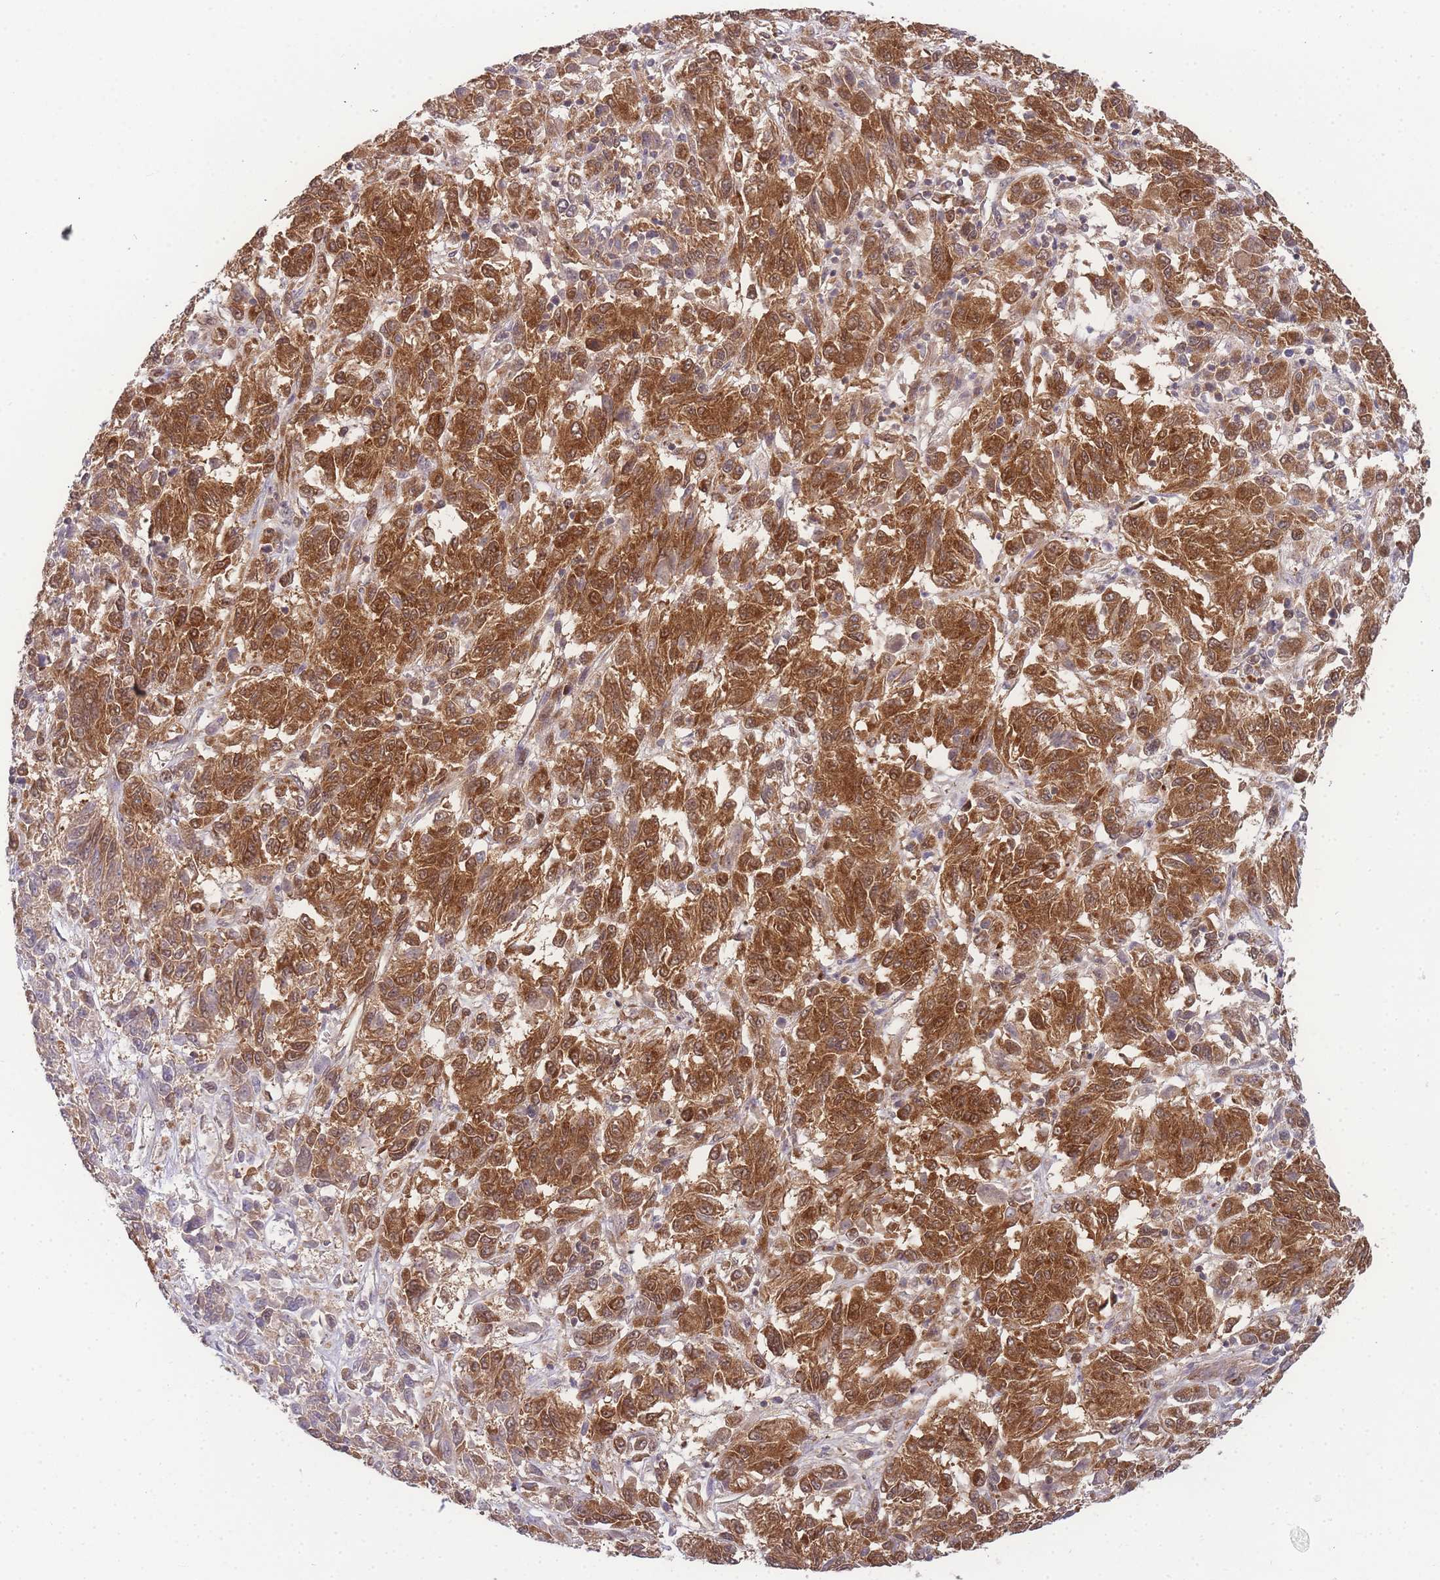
{"staining": {"intensity": "strong", "quantity": ">75%", "location": "cytoplasmic/membranous,nuclear"}, "tissue": "melanoma", "cell_type": "Tumor cells", "image_type": "cancer", "snomed": [{"axis": "morphology", "description": "Malignant melanoma, Metastatic site"}, {"axis": "topography", "description": "Lung"}], "caption": "Immunohistochemical staining of malignant melanoma (metastatic site) exhibits high levels of strong cytoplasmic/membranous and nuclear staining in approximately >75% of tumor cells.", "gene": "KIAA1191", "patient": {"sex": "male", "age": 64}}